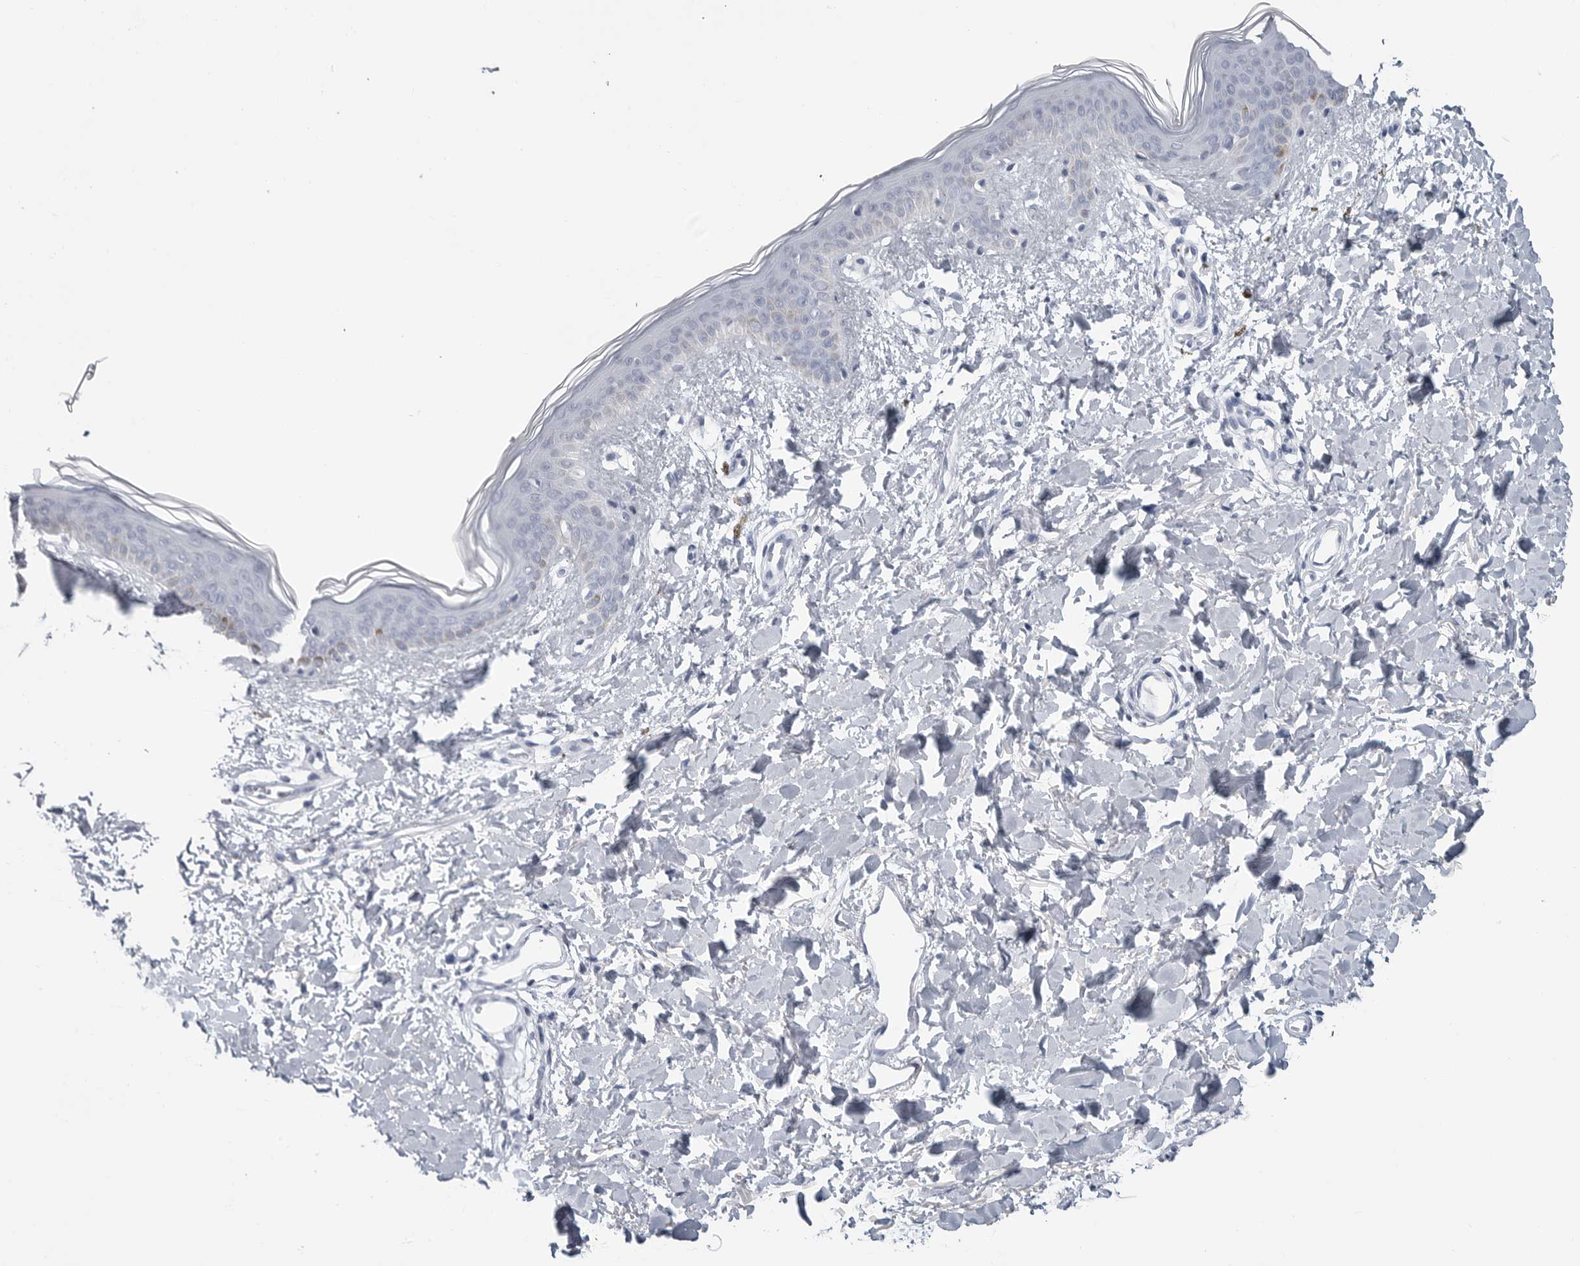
{"staining": {"intensity": "negative", "quantity": "none", "location": "none"}, "tissue": "skin", "cell_type": "Fibroblasts", "image_type": "normal", "snomed": [{"axis": "morphology", "description": "Normal tissue, NOS"}, {"axis": "topography", "description": "Skin"}], "caption": "High power microscopy photomicrograph of an immunohistochemistry (IHC) photomicrograph of unremarkable skin, revealing no significant positivity in fibroblasts.", "gene": "CSH1", "patient": {"sex": "female", "age": 46}}